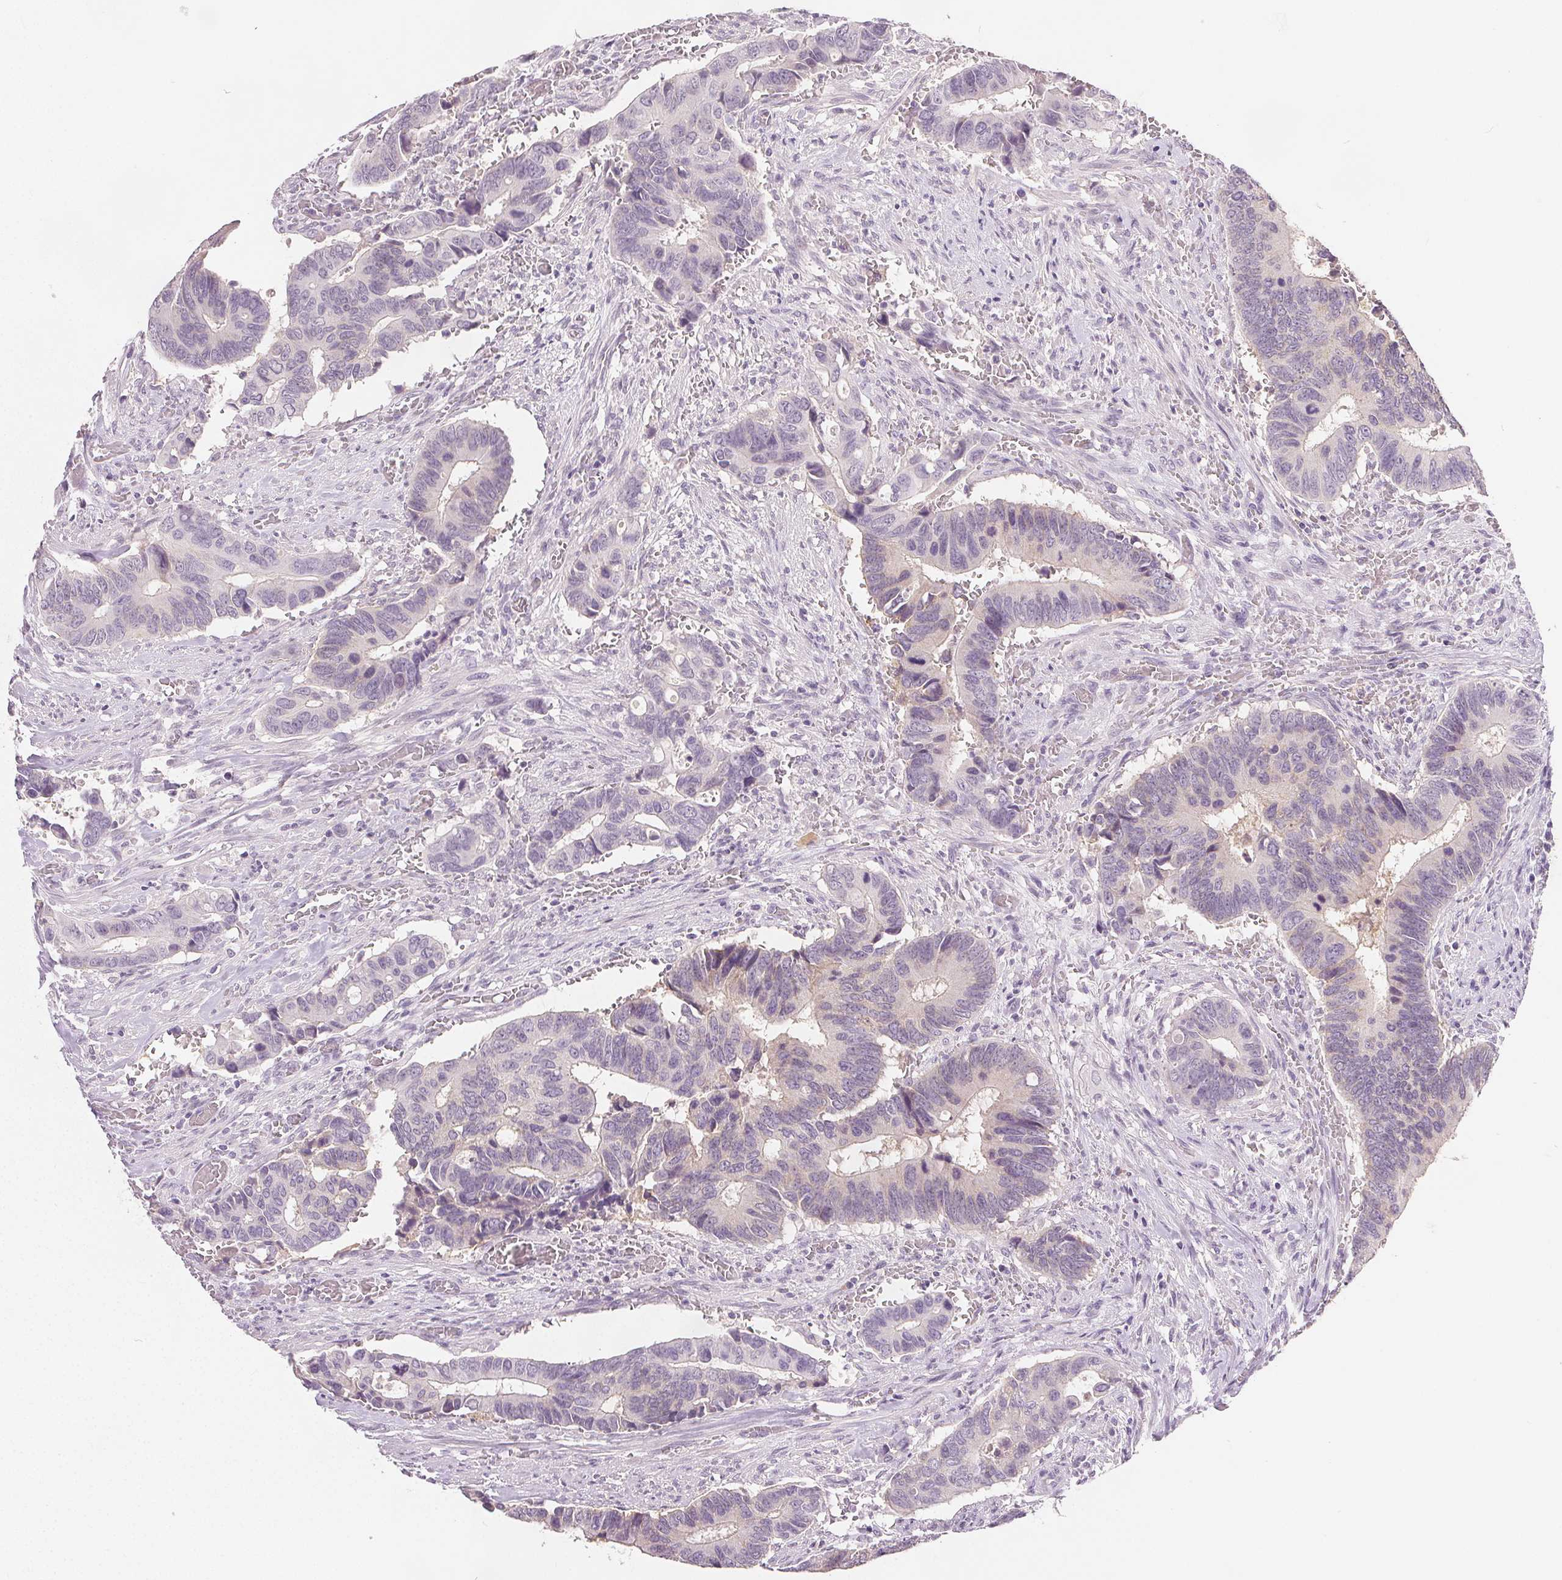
{"staining": {"intensity": "negative", "quantity": "none", "location": "none"}, "tissue": "colorectal cancer", "cell_type": "Tumor cells", "image_type": "cancer", "snomed": [{"axis": "morphology", "description": "Adenocarcinoma, NOS"}, {"axis": "topography", "description": "Colon"}], "caption": "Adenocarcinoma (colorectal) was stained to show a protein in brown. There is no significant expression in tumor cells.", "gene": "CA12", "patient": {"sex": "male", "age": 49}}